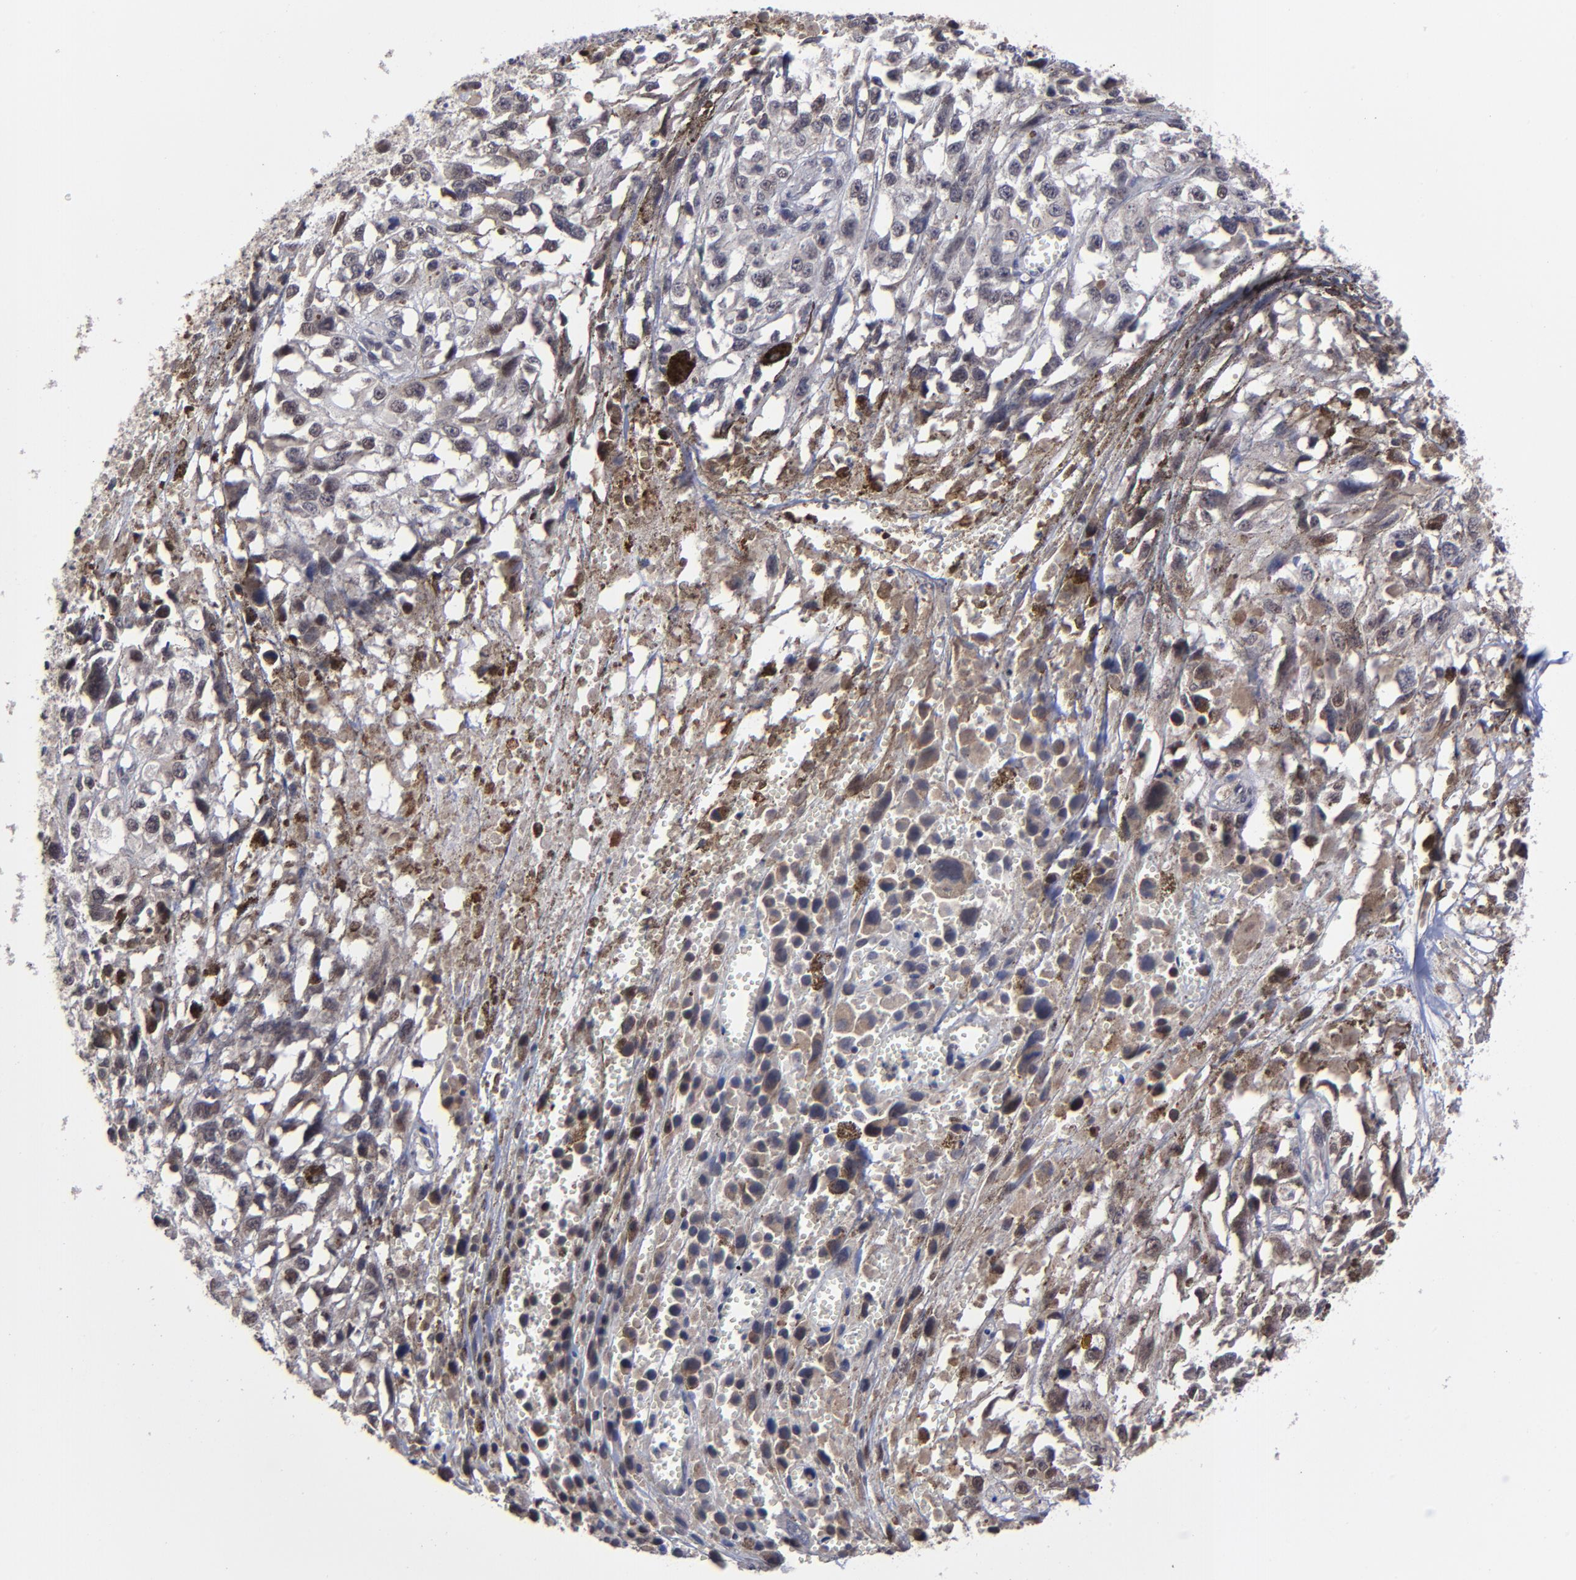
{"staining": {"intensity": "weak", "quantity": "25%-75%", "location": "cytoplasmic/membranous"}, "tissue": "melanoma", "cell_type": "Tumor cells", "image_type": "cancer", "snomed": [{"axis": "morphology", "description": "Malignant melanoma, Metastatic site"}, {"axis": "topography", "description": "Lymph node"}], "caption": "Immunohistochemistry of human melanoma reveals low levels of weak cytoplasmic/membranous expression in approximately 25%-75% of tumor cells. (Stains: DAB (3,3'-diaminobenzidine) in brown, nuclei in blue, Microscopy: brightfield microscopy at high magnification).", "gene": "ZNF419", "patient": {"sex": "male", "age": 59}}